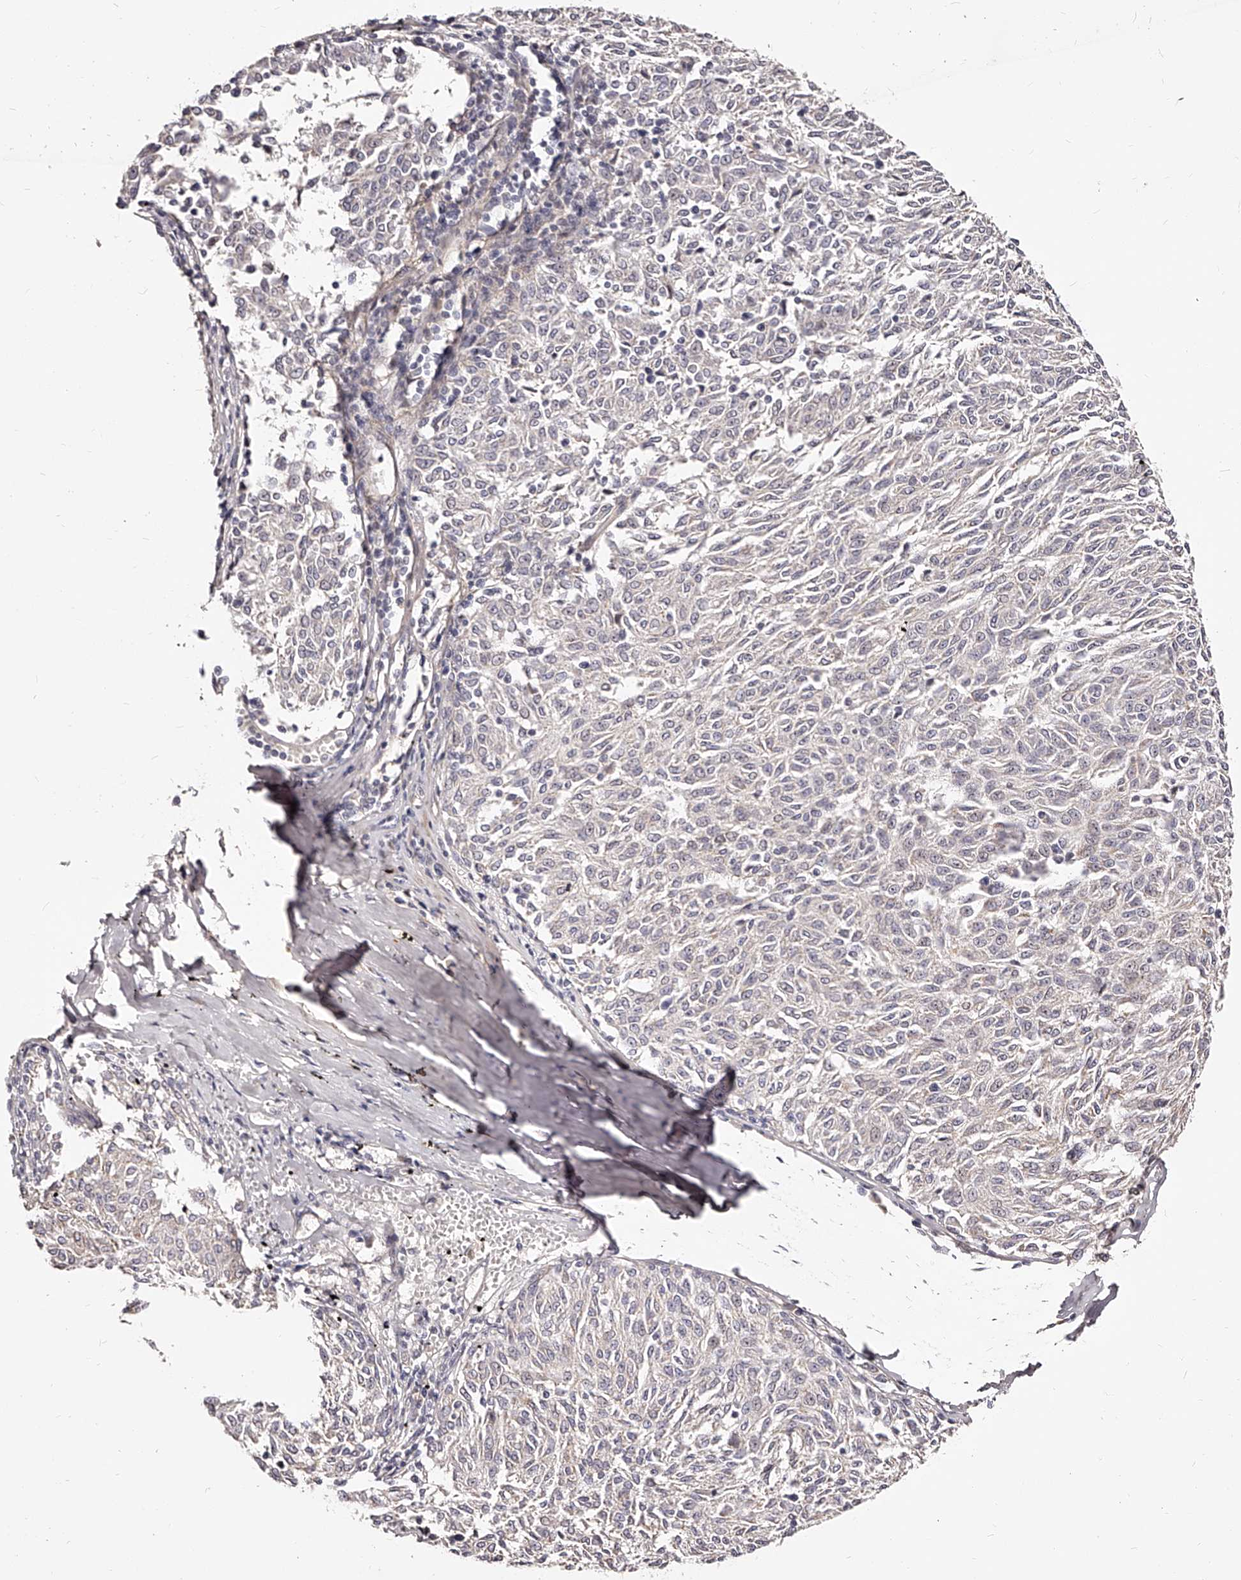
{"staining": {"intensity": "negative", "quantity": "none", "location": "none"}, "tissue": "melanoma", "cell_type": "Tumor cells", "image_type": "cancer", "snomed": [{"axis": "morphology", "description": "Malignant melanoma, NOS"}, {"axis": "topography", "description": "Skin"}], "caption": "Protein analysis of malignant melanoma reveals no significant positivity in tumor cells.", "gene": "ZNF502", "patient": {"sex": "female", "age": 72}}